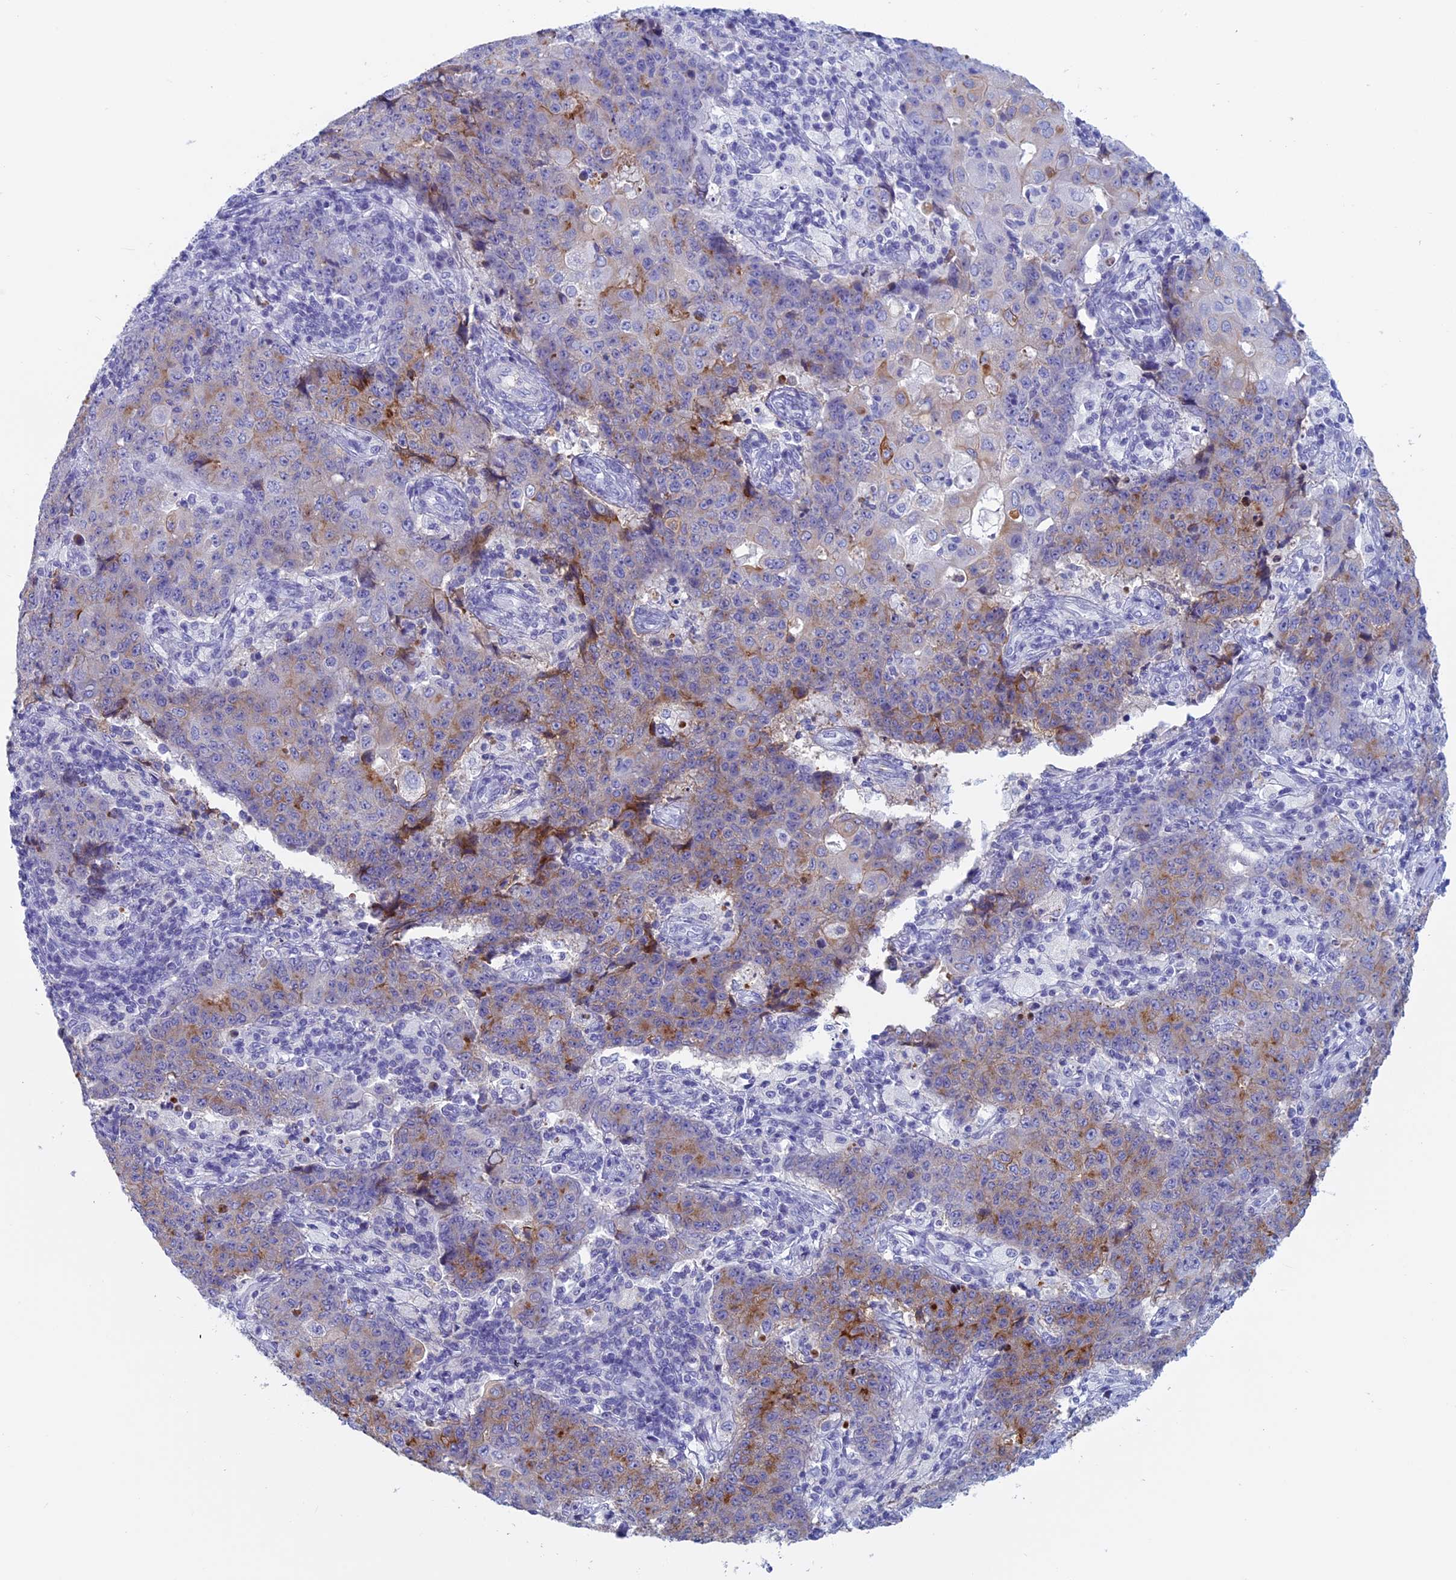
{"staining": {"intensity": "moderate", "quantity": "<25%", "location": "cytoplasmic/membranous"}, "tissue": "ovarian cancer", "cell_type": "Tumor cells", "image_type": "cancer", "snomed": [{"axis": "morphology", "description": "Carcinoma, endometroid"}, {"axis": "topography", "description": "Ovary"}], "caption": "Ovarian cancer (endometroid carcinoma) was stained to show a protein in brown. There is low levels of moderate cytoplasmic/membranous expression in approximately <25% of tumor cells.", "gene": "ANGPTL2", "patient": {"sex": "female", "age": 42}}